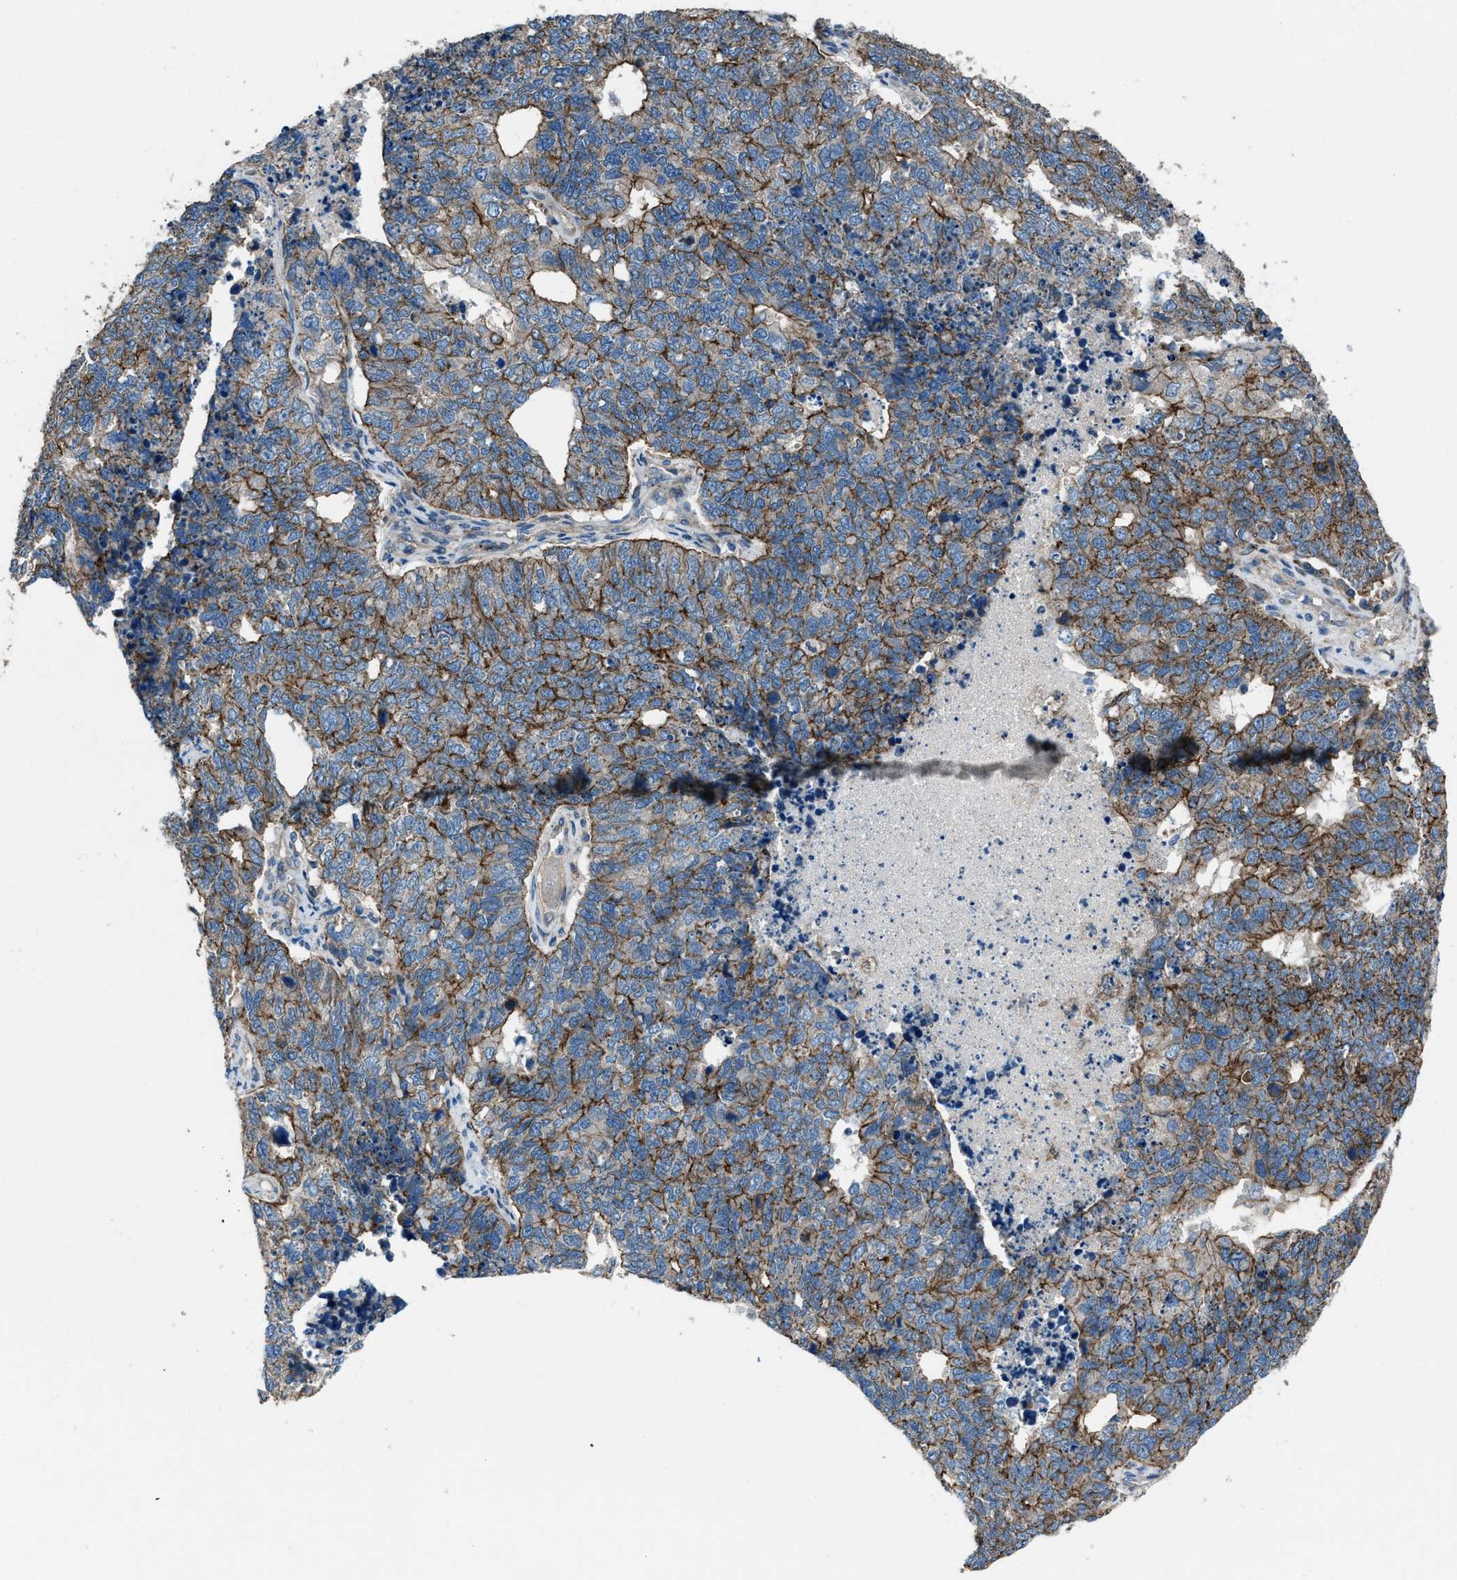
{"staining": {"intensity": "moderate", "quantity": "25%-75%", "location": "cytoplasmic/membranous"}, "tissue": "cervical cancer", "cell_type": "Tumor cells", "image_type": "cancer", "snomed": [{"axis": "morphology", "description": "Squamous cell carcinoma, NOS"}, {"axis": "topography", "description": "Cervix"}], "caption": "Squamous cell carcinoma (cervical) stained with DAB IHC shows medium levels of moderate cytoplasmic/membranous positivity in about 25%-75% of tumor cells.", "gene": "SVIL", "patient": {"sex": "female", "age": 63}}